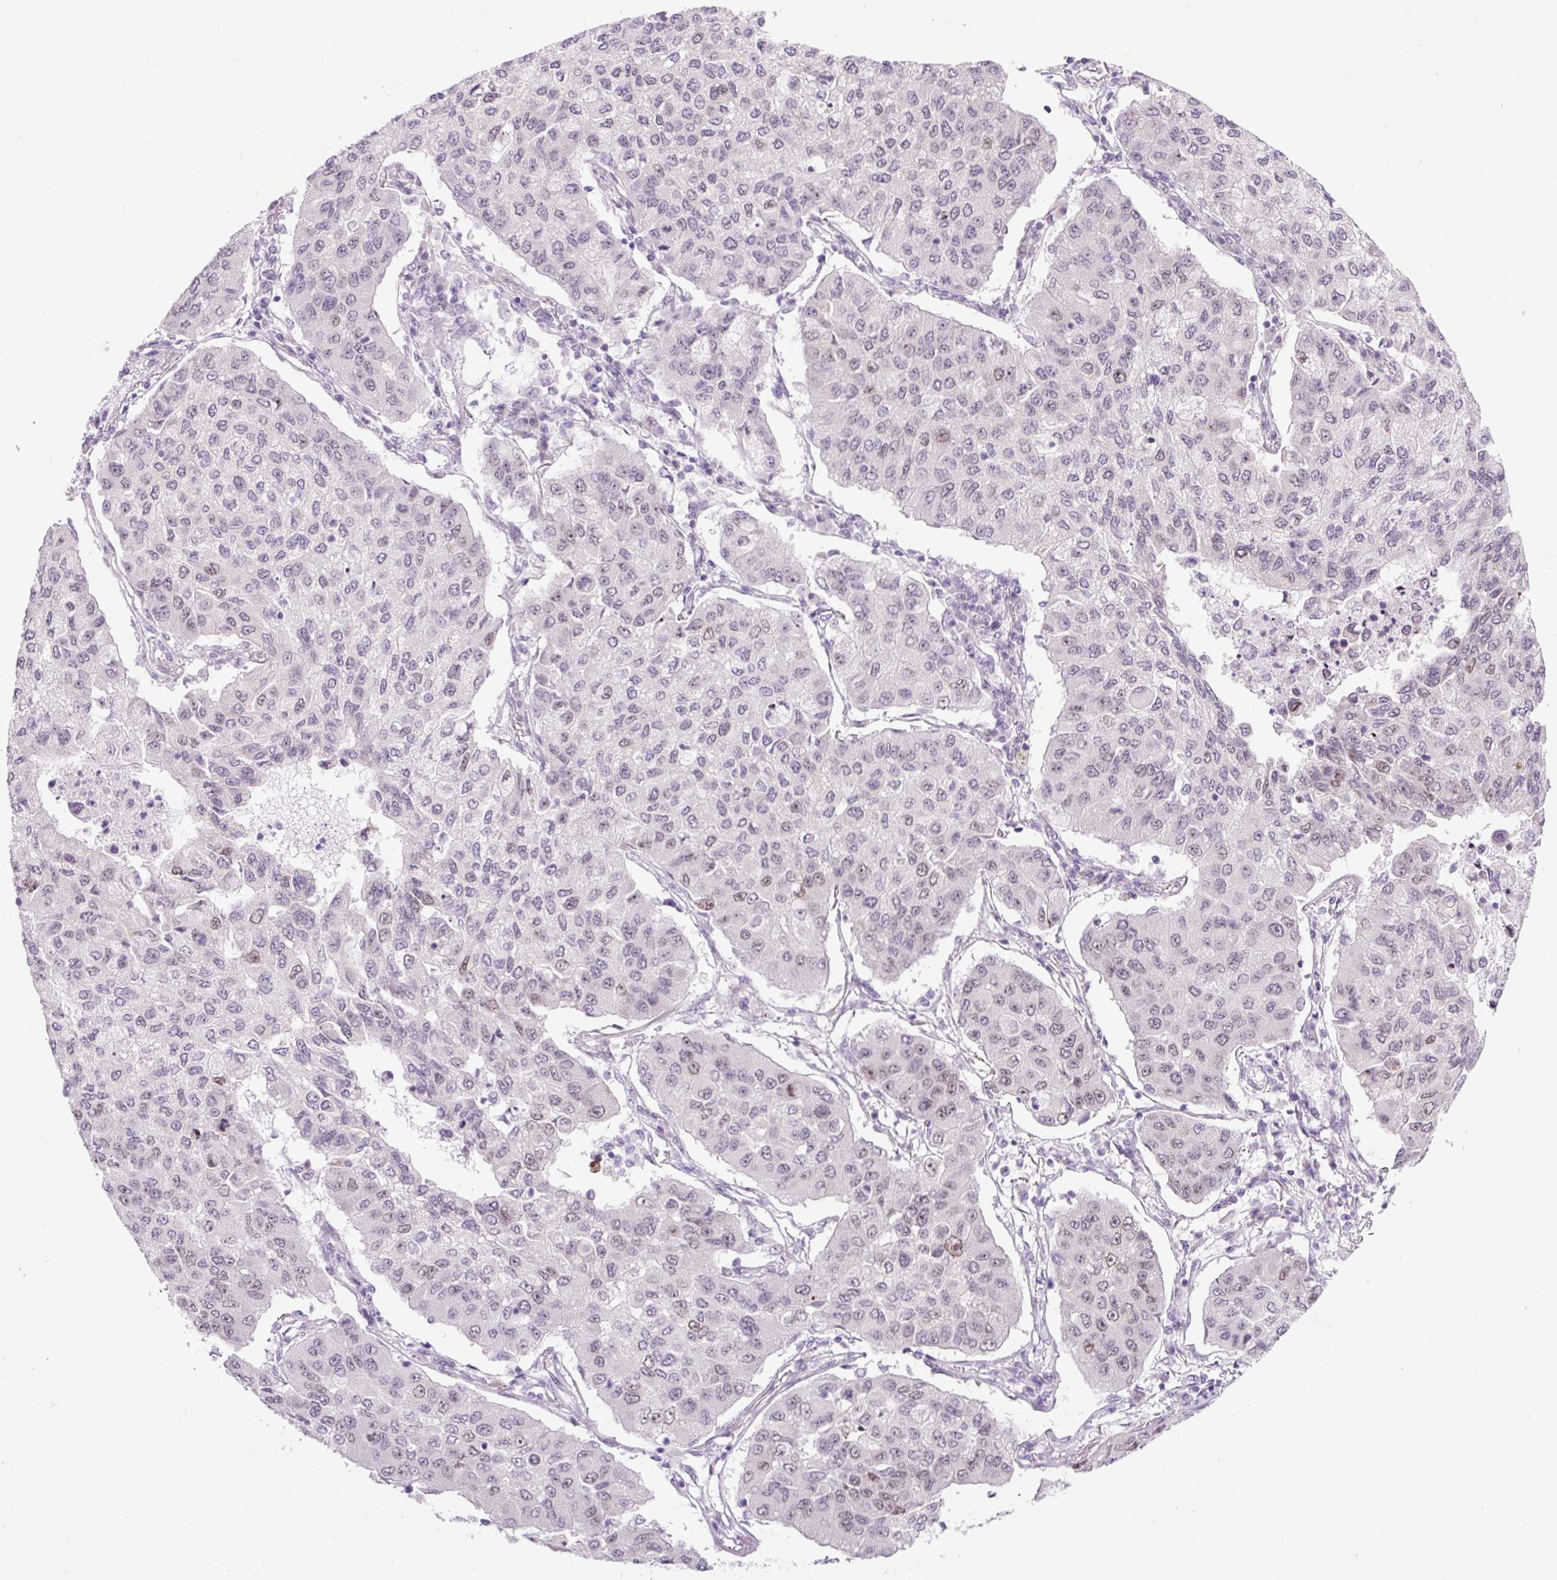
{"staining": {"intensity": "weak", "quantity": "25%-75%", "location": "nuclear"}, "tissue": "lung cancer", "cell_type": "Tumor cells", "image_type": "cancer", "snomed": [{"axis": "morphology", "description": "Squamous cell carcinoma, NOS"}, {"axis": "topography", "description": "Lung"}], "caption": "Immunohistochemical staining of squamous cell carcinoma (lung) exhibits low levels of weak nuclear expression in about 25%-75% of tumor cells.", "gene": "RRS1", "patient": {"sex": "male", "age": 74}}